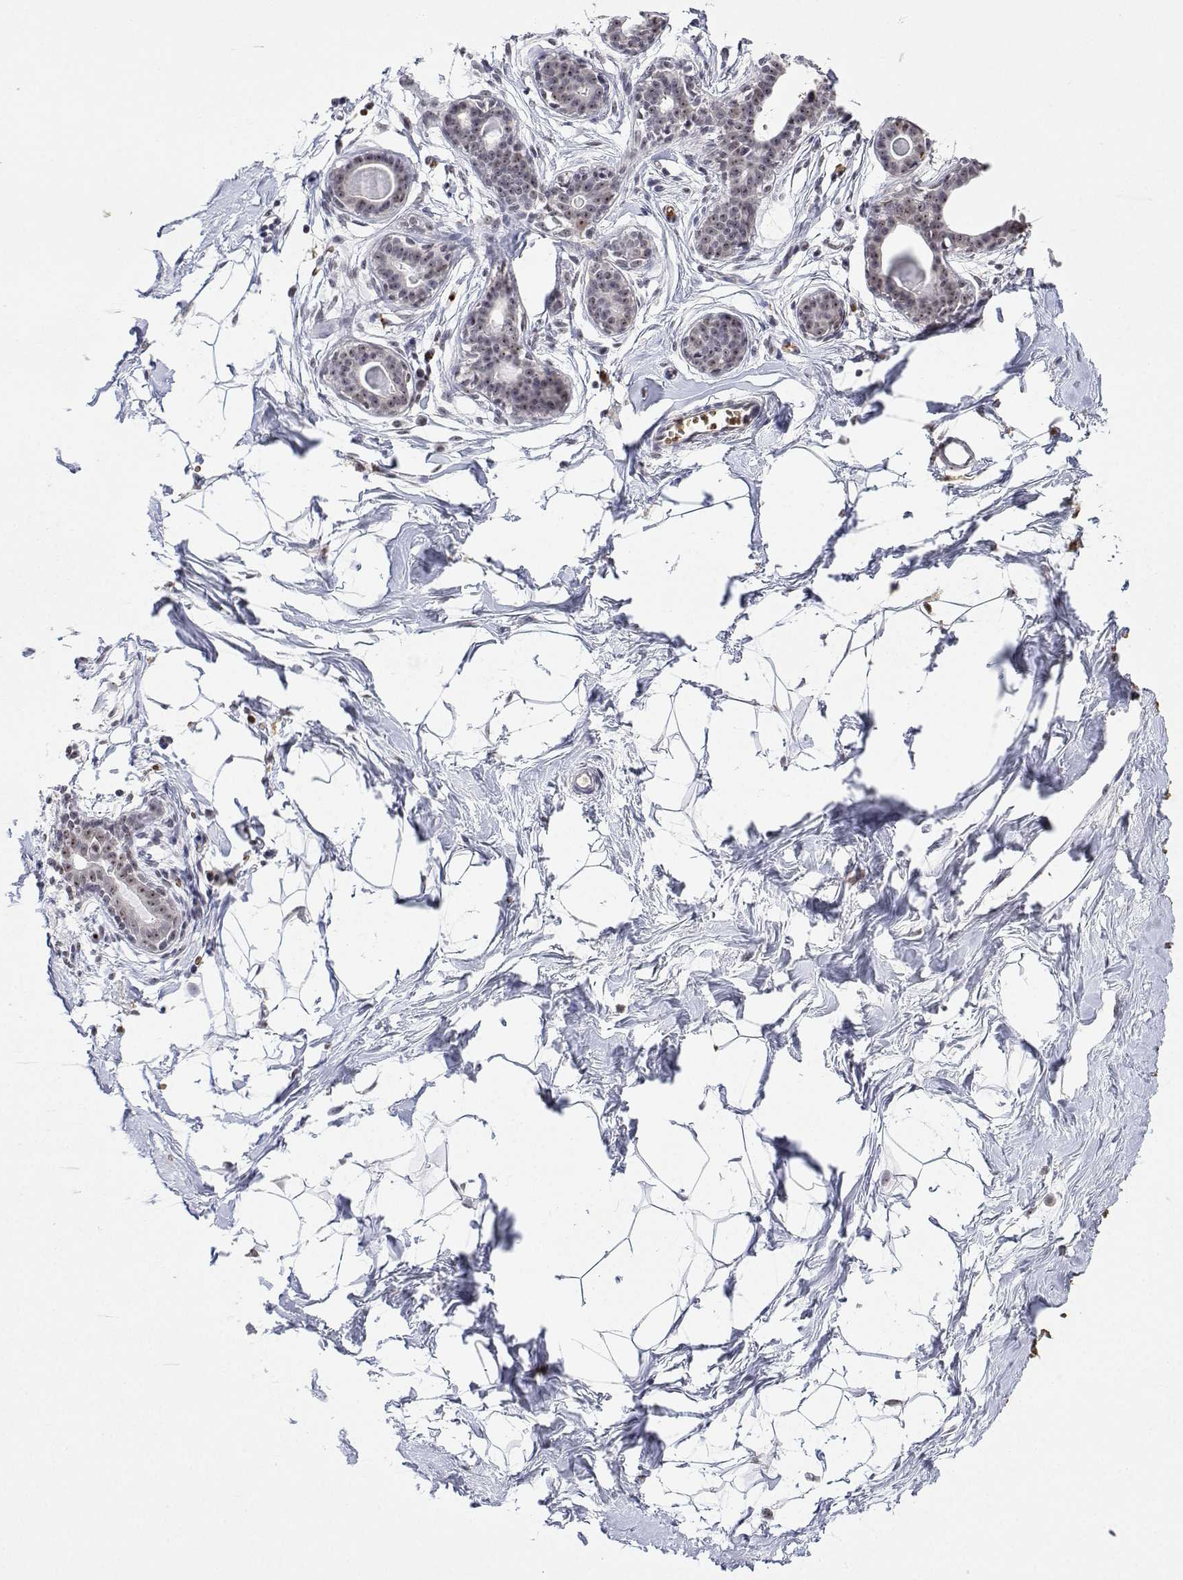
{"staining": {"intensity": "negative", "quantity": "none", "location": "none"}, "tissue": "breast", "cell_type": "Adipocytes", "image_type": "normal", "snomed": [{"axis": "morphology", "description": "Normal tissue, NOS"}, {"axis": "topography", "description": "Breast"}], "caption": "A high-resolution histopathology image shows immunohistochemistry (IHC) staining of normal breast, which exhibits no significant staining in adipocytes.", "gene": "ADAR", "patient": {"sex": "female", "age": 45}}